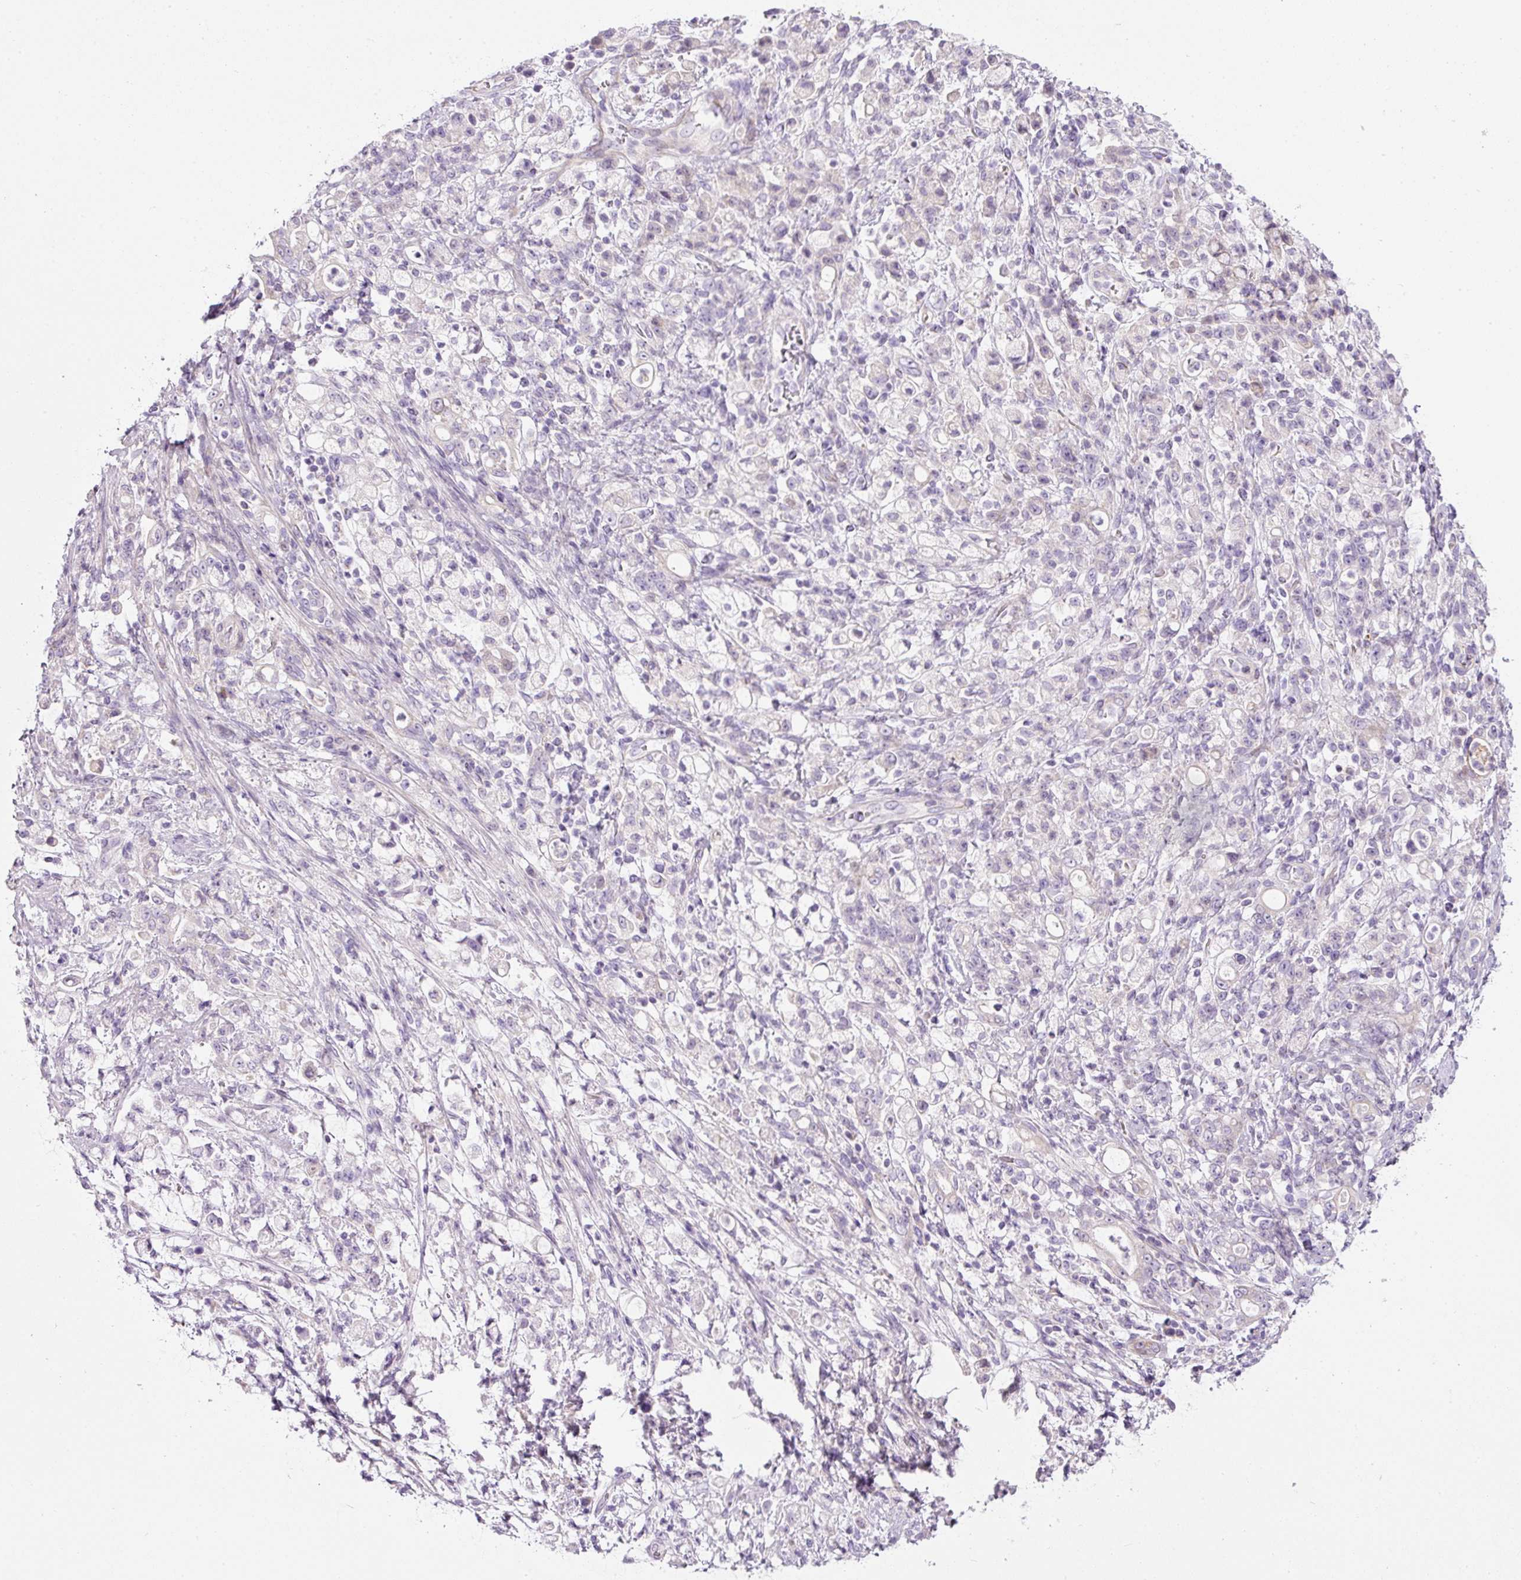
{"staining": {"intensity": "negative", "quantity": "none", "location": "none"}, "tissue": "stomach cancer", "cell_type": "Tumor cells", "image_type": "cancer", "snomed": [{"axis": "morphology", "description": "Adenocarcinoma, NOS"}, {"axis": "topography", "description": "Stomach"}], "caption": "Image shows no protein staining in tumor cells of stomach cancer tissue.", "gene": "KPNA5", "patient": {"sex": "female", "age": 60}}